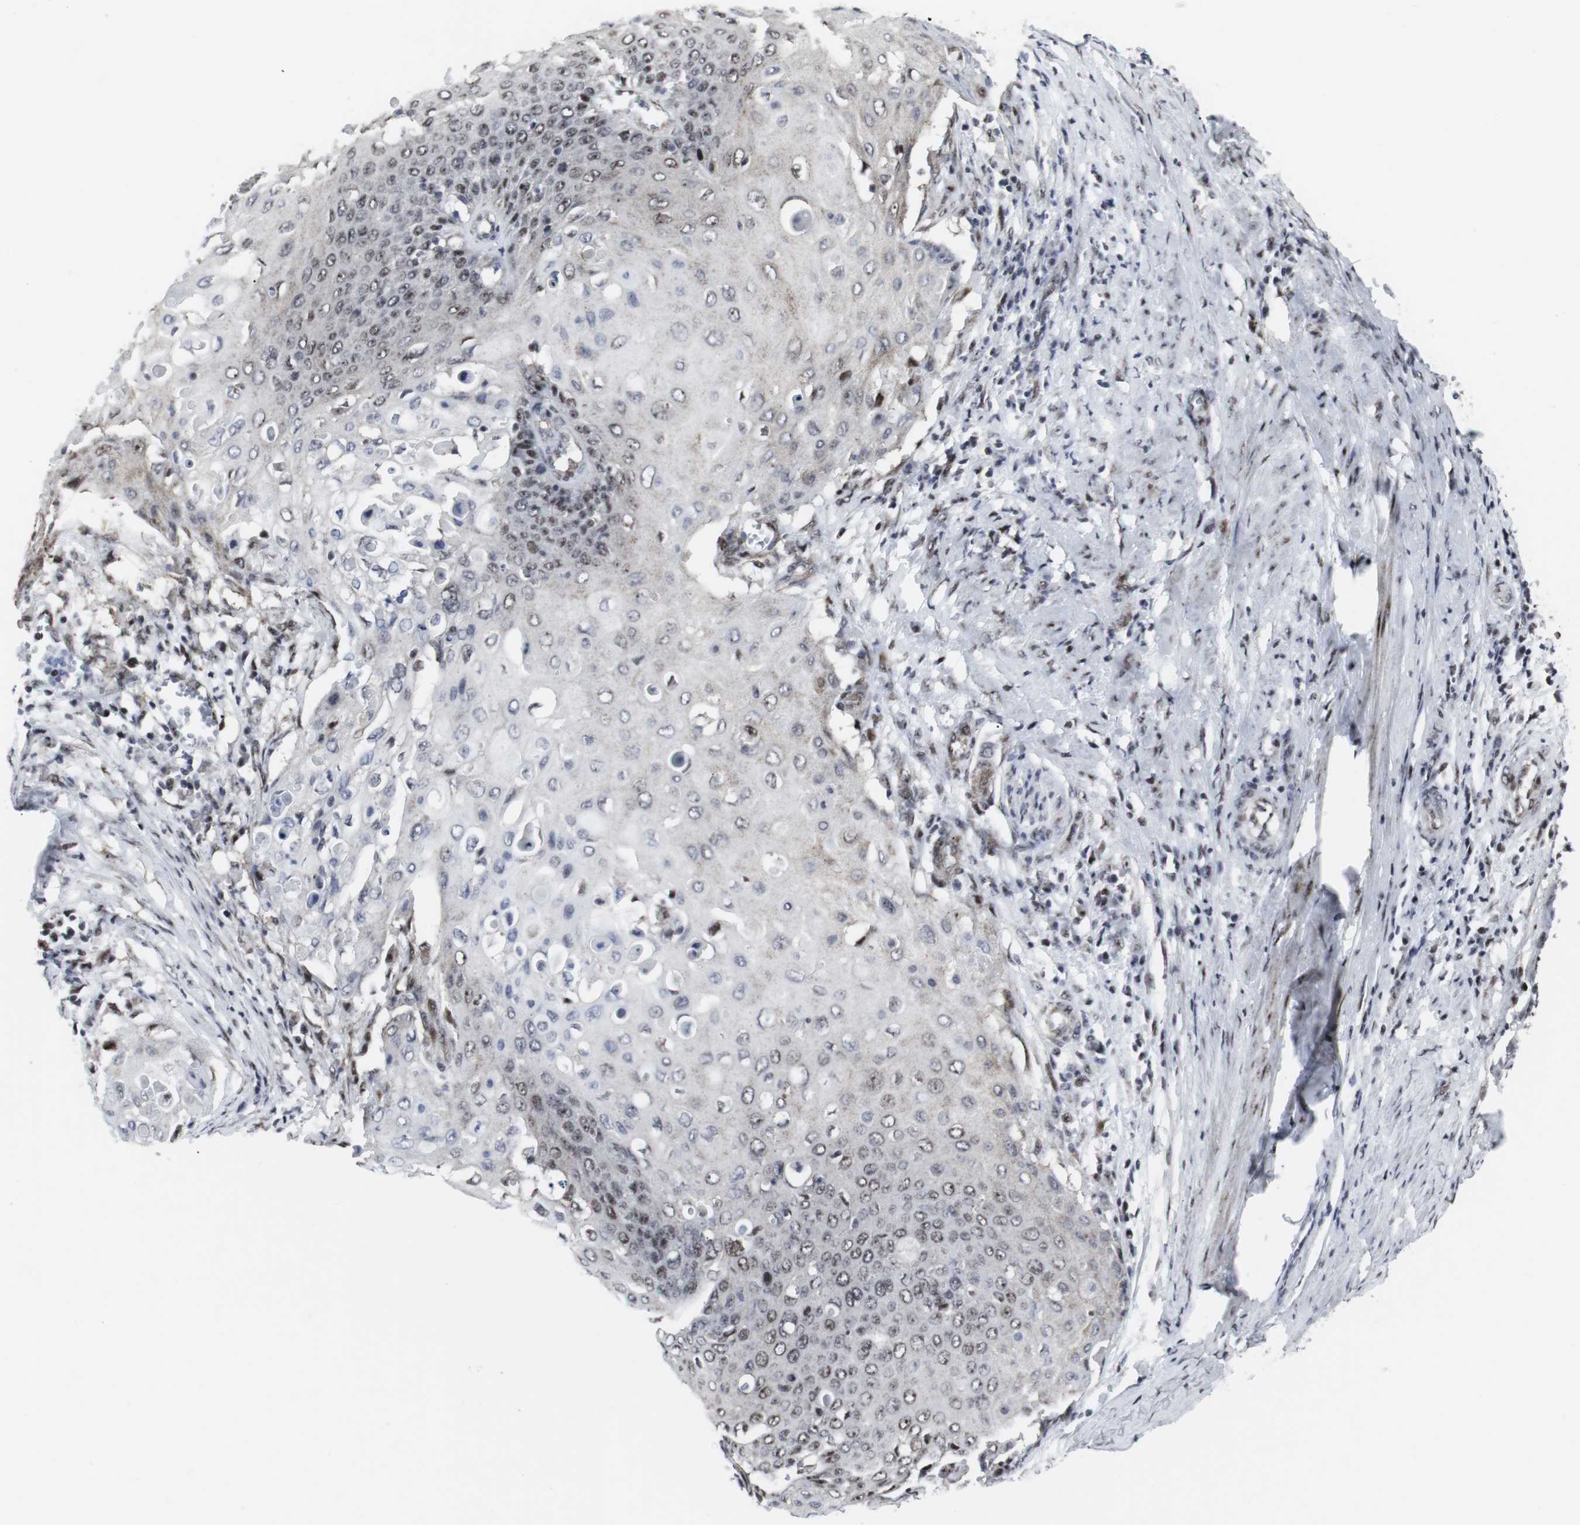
{"staining": {"intensity": "moderate", "quantity": "<25%", "location": "nuclear"}, "tissue": "cervical cancer", "cell_type": "Tumor cells", "image_type": "cancer", "snomed": [{"axis": "morphology", "description": "Squamous cell carcinoma, NOS"}, {"axis": "topography", "description": "Cervix"}], "caption": "Protein expression analysis of human cervical squamous cell carcinoma reveals moderate nuclear positivity in about <25% of tumor cells. (DAB = brown stain, brightfield microscopy at high magnification).", "gene": "MLH1", "patient": {"sex": "female", "age": 39}}